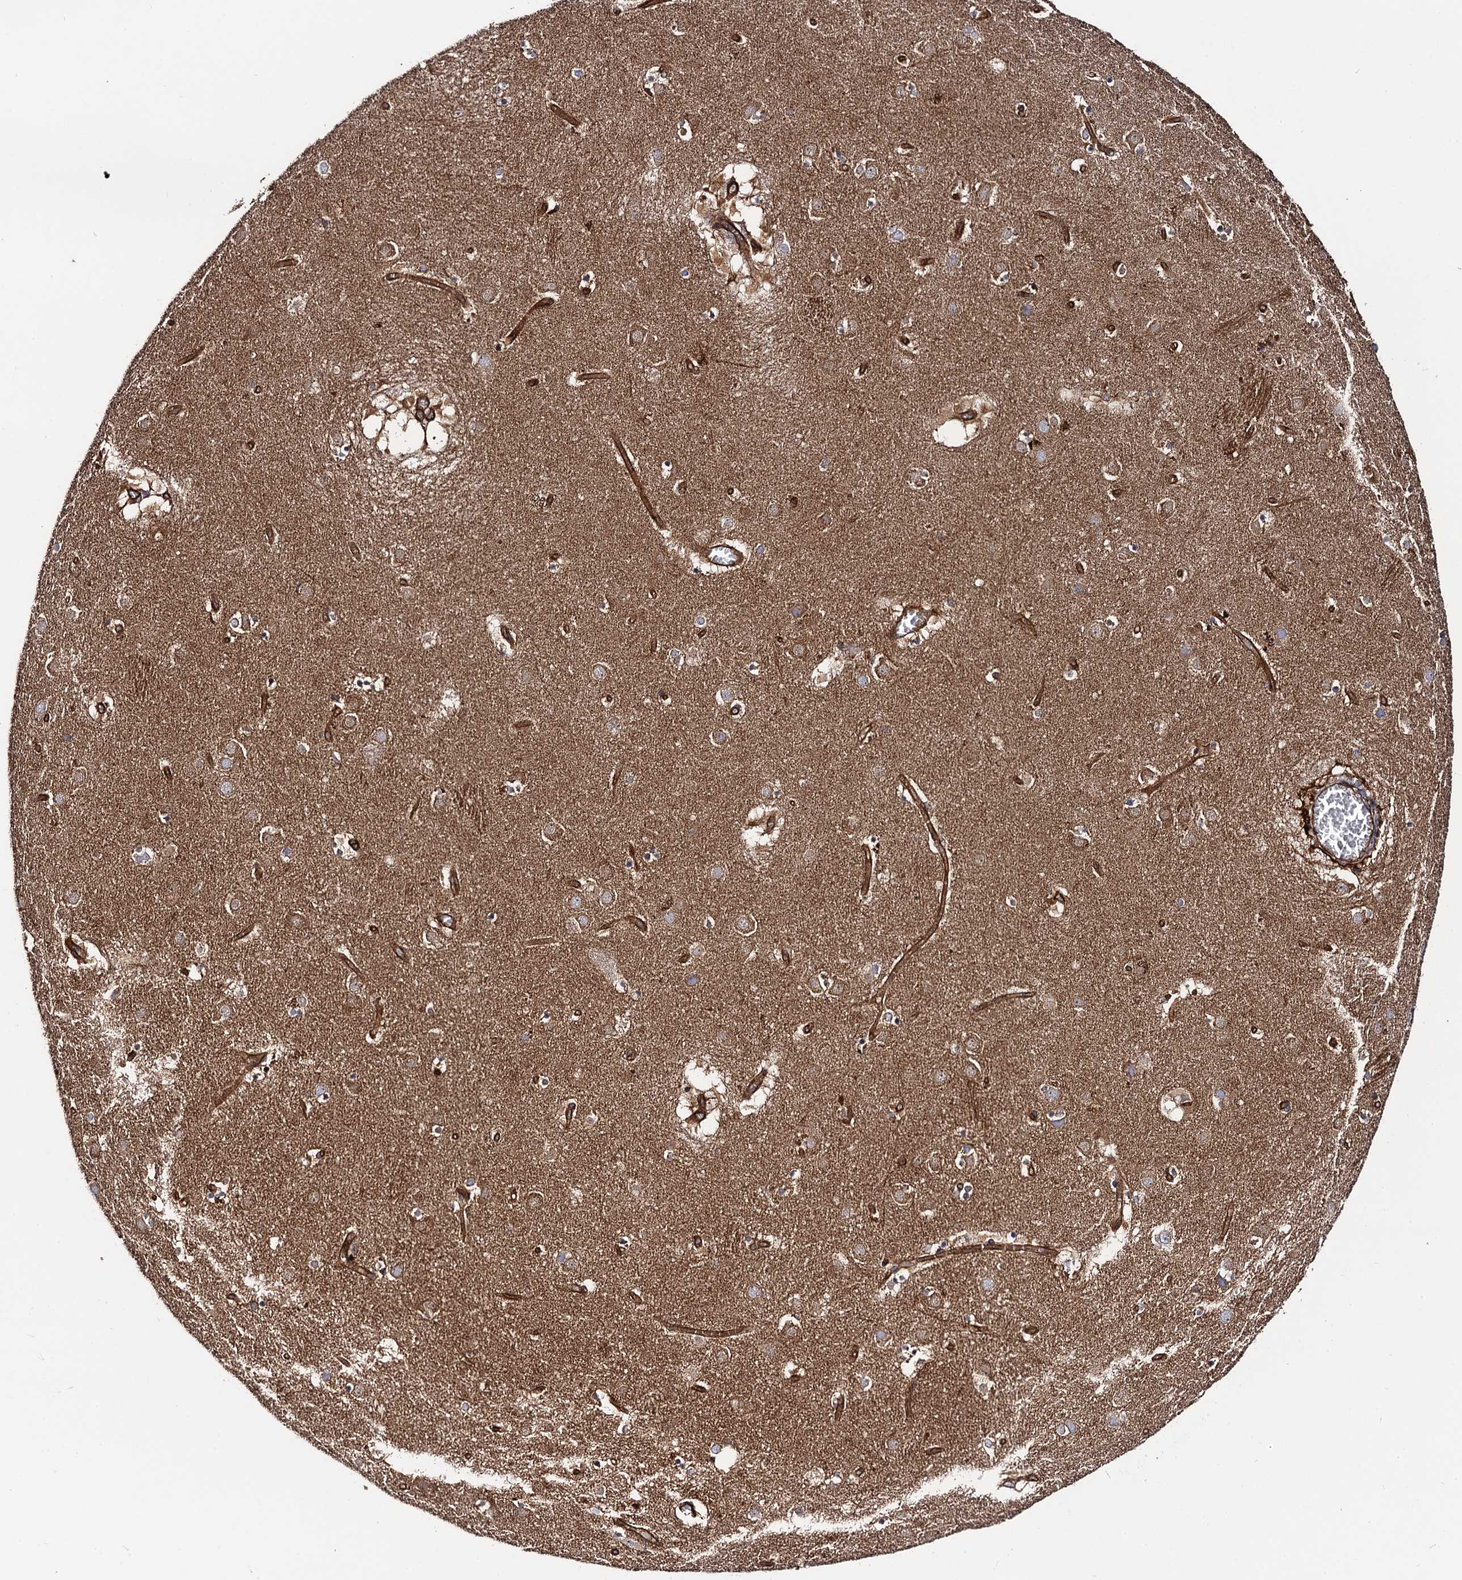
{"staining": {"intensity": "weak", "quantity": "<25%", "location": "cytoplasmic/membranous"}, "tissue": "caudate", "cell_type": "Glial cells", "image_type": "normal", "snomed": [{"axis": "morphology", "description": "Normal tissue, NOS"}, {"axis": "topography", "description": "Lateral ventricle wall"}], "caption": "DAB immunohistochemical staining of benign human caudate reveals no significant expression in glial cells.", "gene": "CIP2A", "patient": {"sex": "male", "age": 70}}